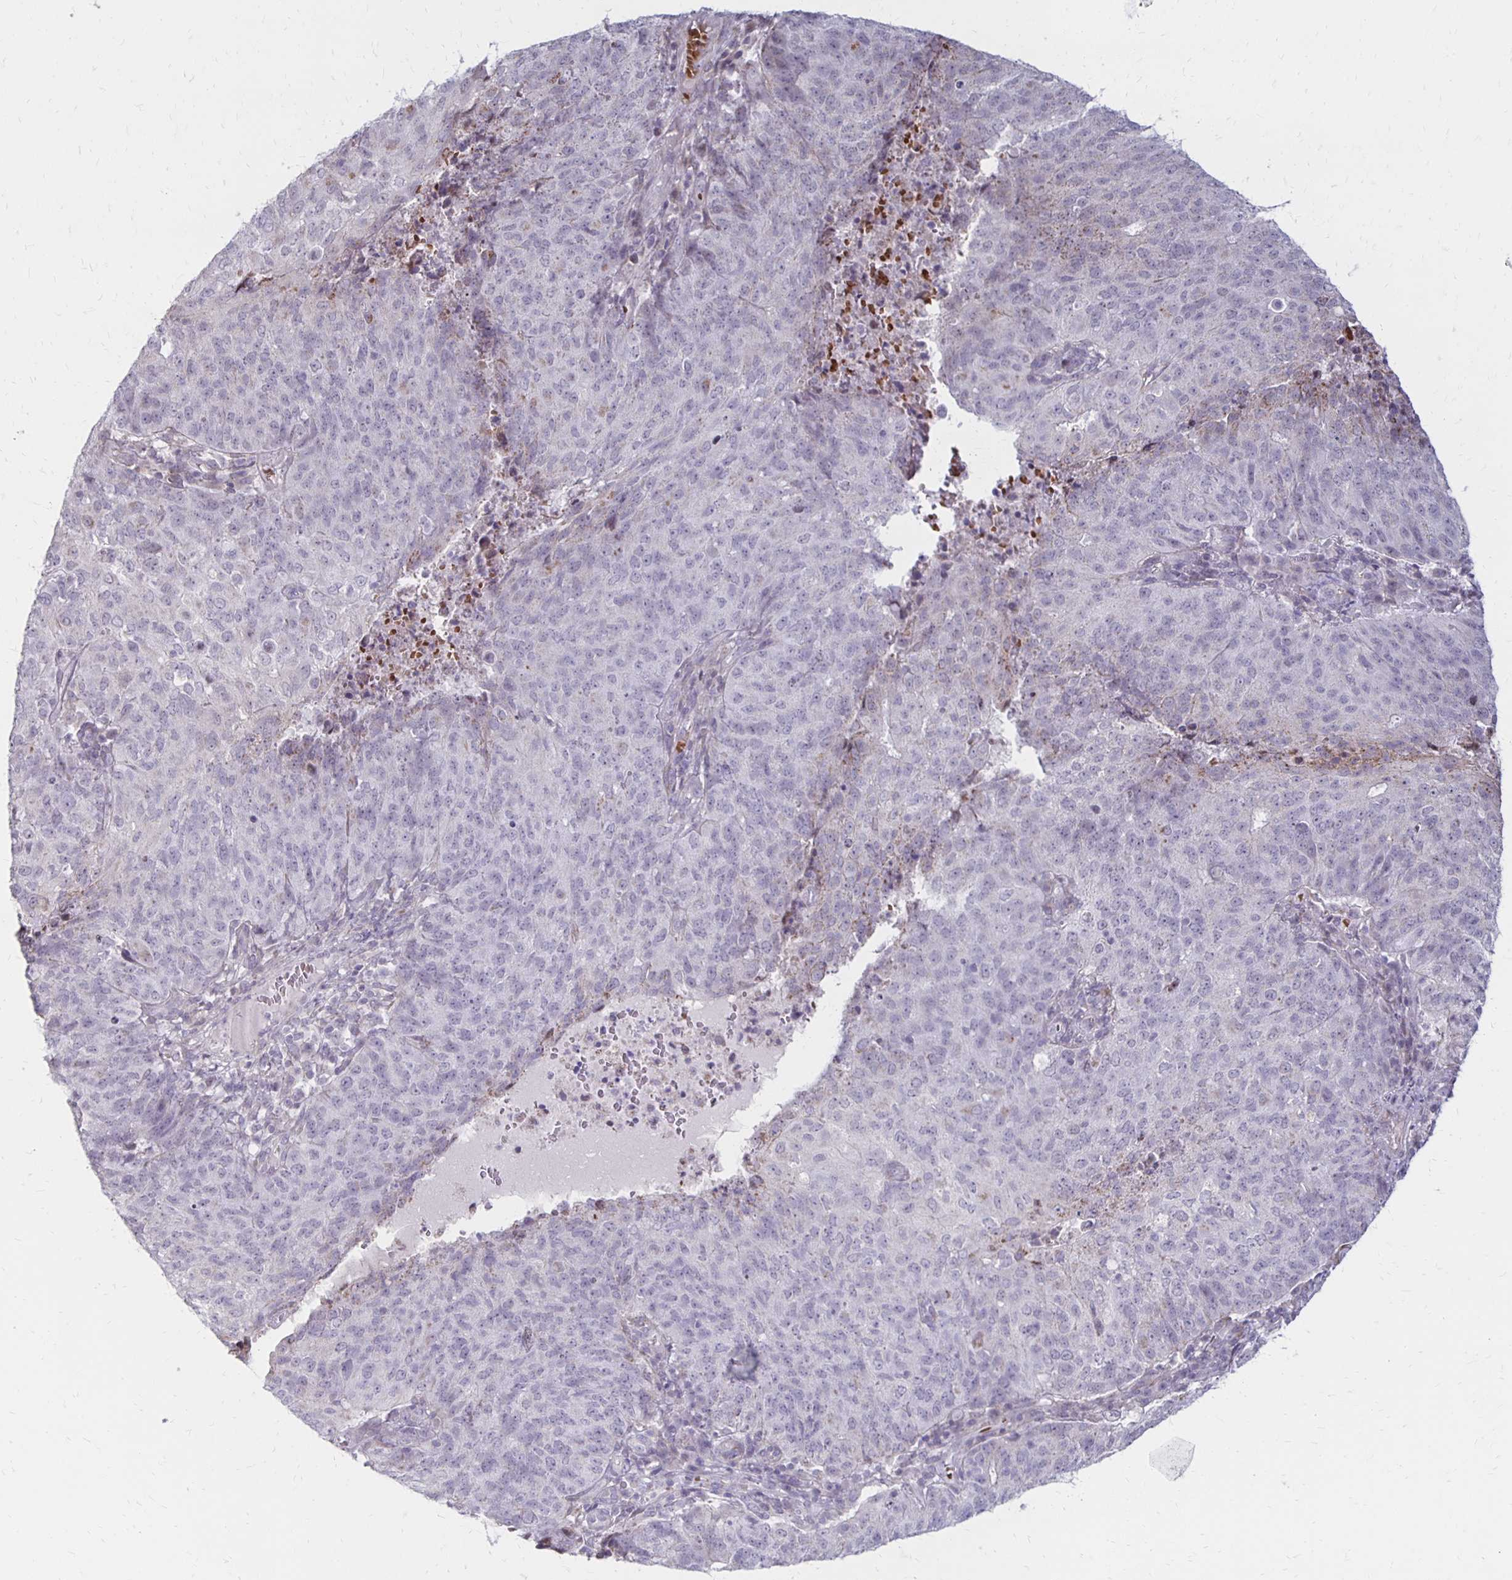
{"staining": {"intensity": "negative", "quantity": "none", "location": "none"}, "tissue": "endometrial cancer", "cell_type": "Tumor cells", "image_type": "cancer", "snomed": [{"axis": "morphology", "description": "Adenocarcinoma, NOS"}, {"axis": "topography", "description": "Endometrium"}], "caption": "DAB immunohistochemical staining of endometrial cancer (adenocarcinoma) displays no significant positivity in tumor cells.", "gene": "DAGLA", "patient": {"sex": "female", "age": 82}}